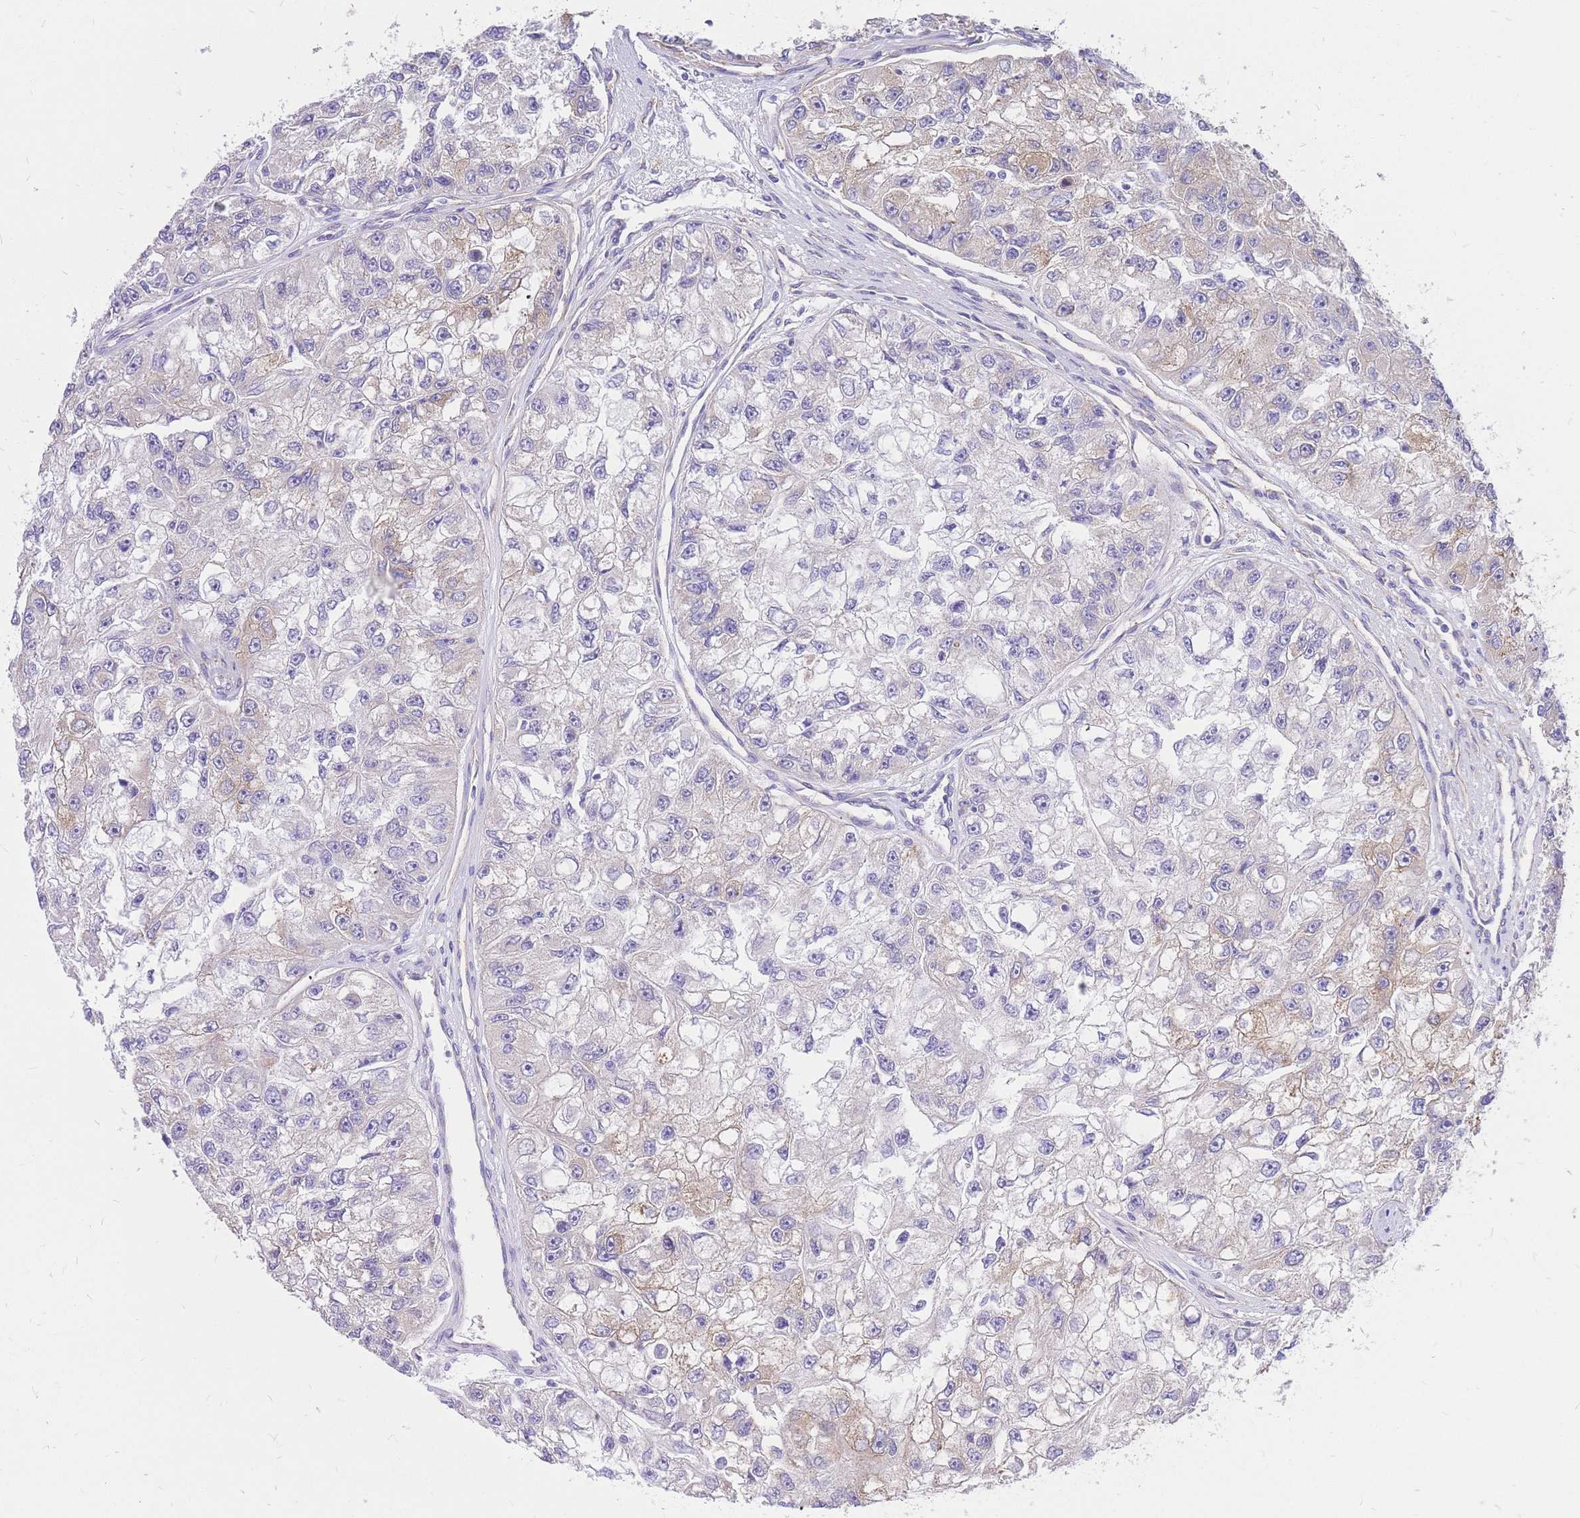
{"staining": {"intensity": "weak", "quantity": "<25%", "location": "cytoplasmic/membranous"}, "tissue": "renal cancer", "cell_type": "Tumor cells", "image_type": "cancer", "snomed": [{"axis": "morphology", "description": "Adenocarcinoma, NOS"}, {"axis": "topography", "description": "Kidney"}], "caption": "Tumor cells are negative for protein expression in human renal cancer (adenocarcinoma). The staining was performed using DAB to visualize the protein expression in brown, while the nuclei were stained in blue with hematoxylin (Magnification: 20x).", "gene": "S100PBP", "patient": {"sex": "male", "age": 63}}